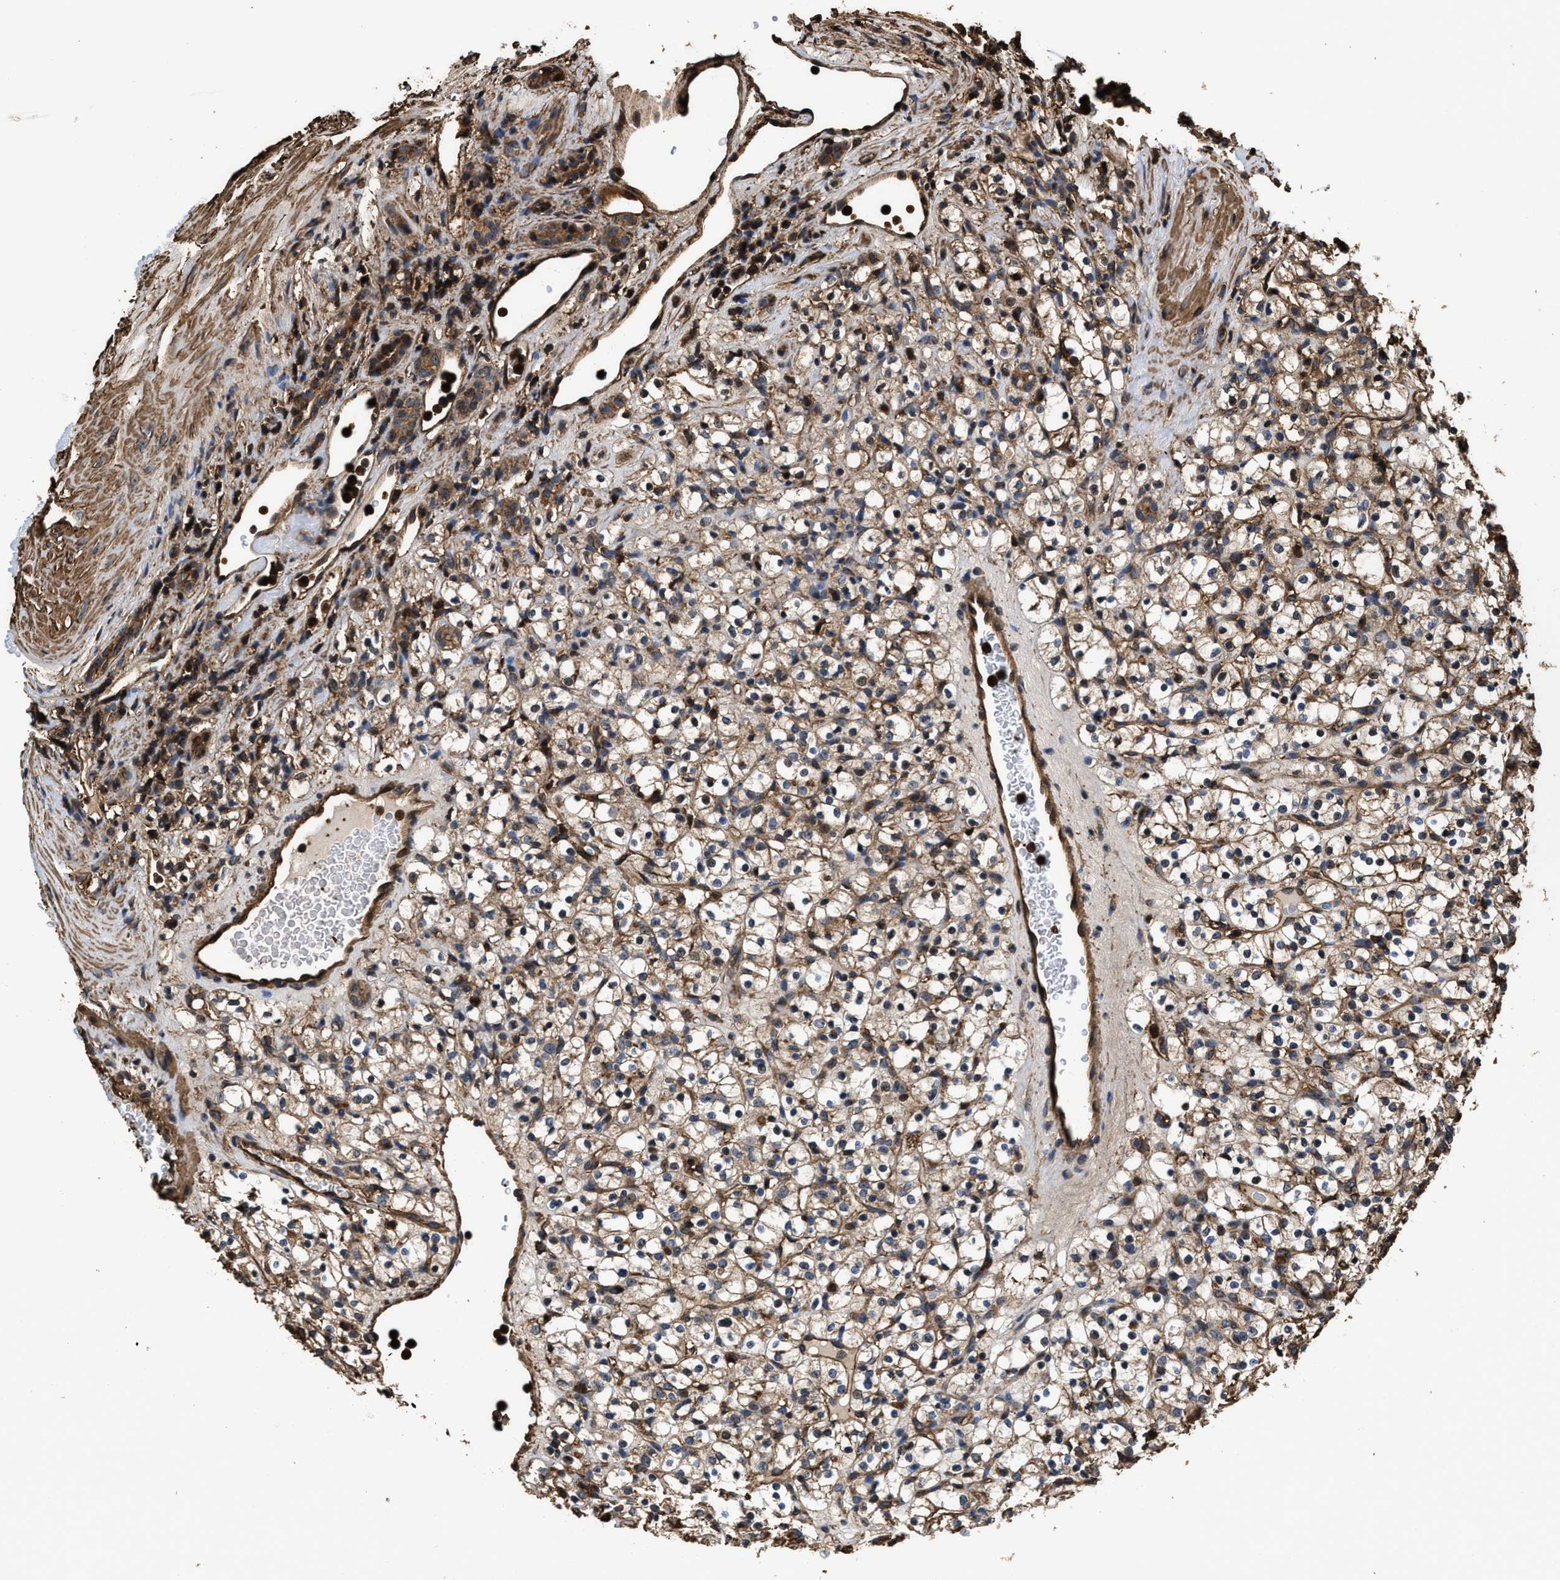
{"staining": {"intensity": "weak", "quantity": "25%-75%", "location": "cytoplasmic/membranous"}, "tissue": "renal cancer", "cell_type": "Tumor cells", "image_type": "cancer", "snomed": [{"axis": "morphology", "description": "Normal tissue, NOS"}, {"axis": "morphology", "description": "Adenocarcinoma, NOS"}, {"axis": "topography", "description": "Kidney"}], "caption": "Renal adenocarcinoma stained for a protein shows weak cytoplasmic/membranous positivity in tumor cells. The staining is performed using DAB brown chromogen to label protein expression. The nuclei are counter-stained blue using hematoxylin.", "gene": "KBTBD2", "patient": {"sex": "female", "age": 72}}